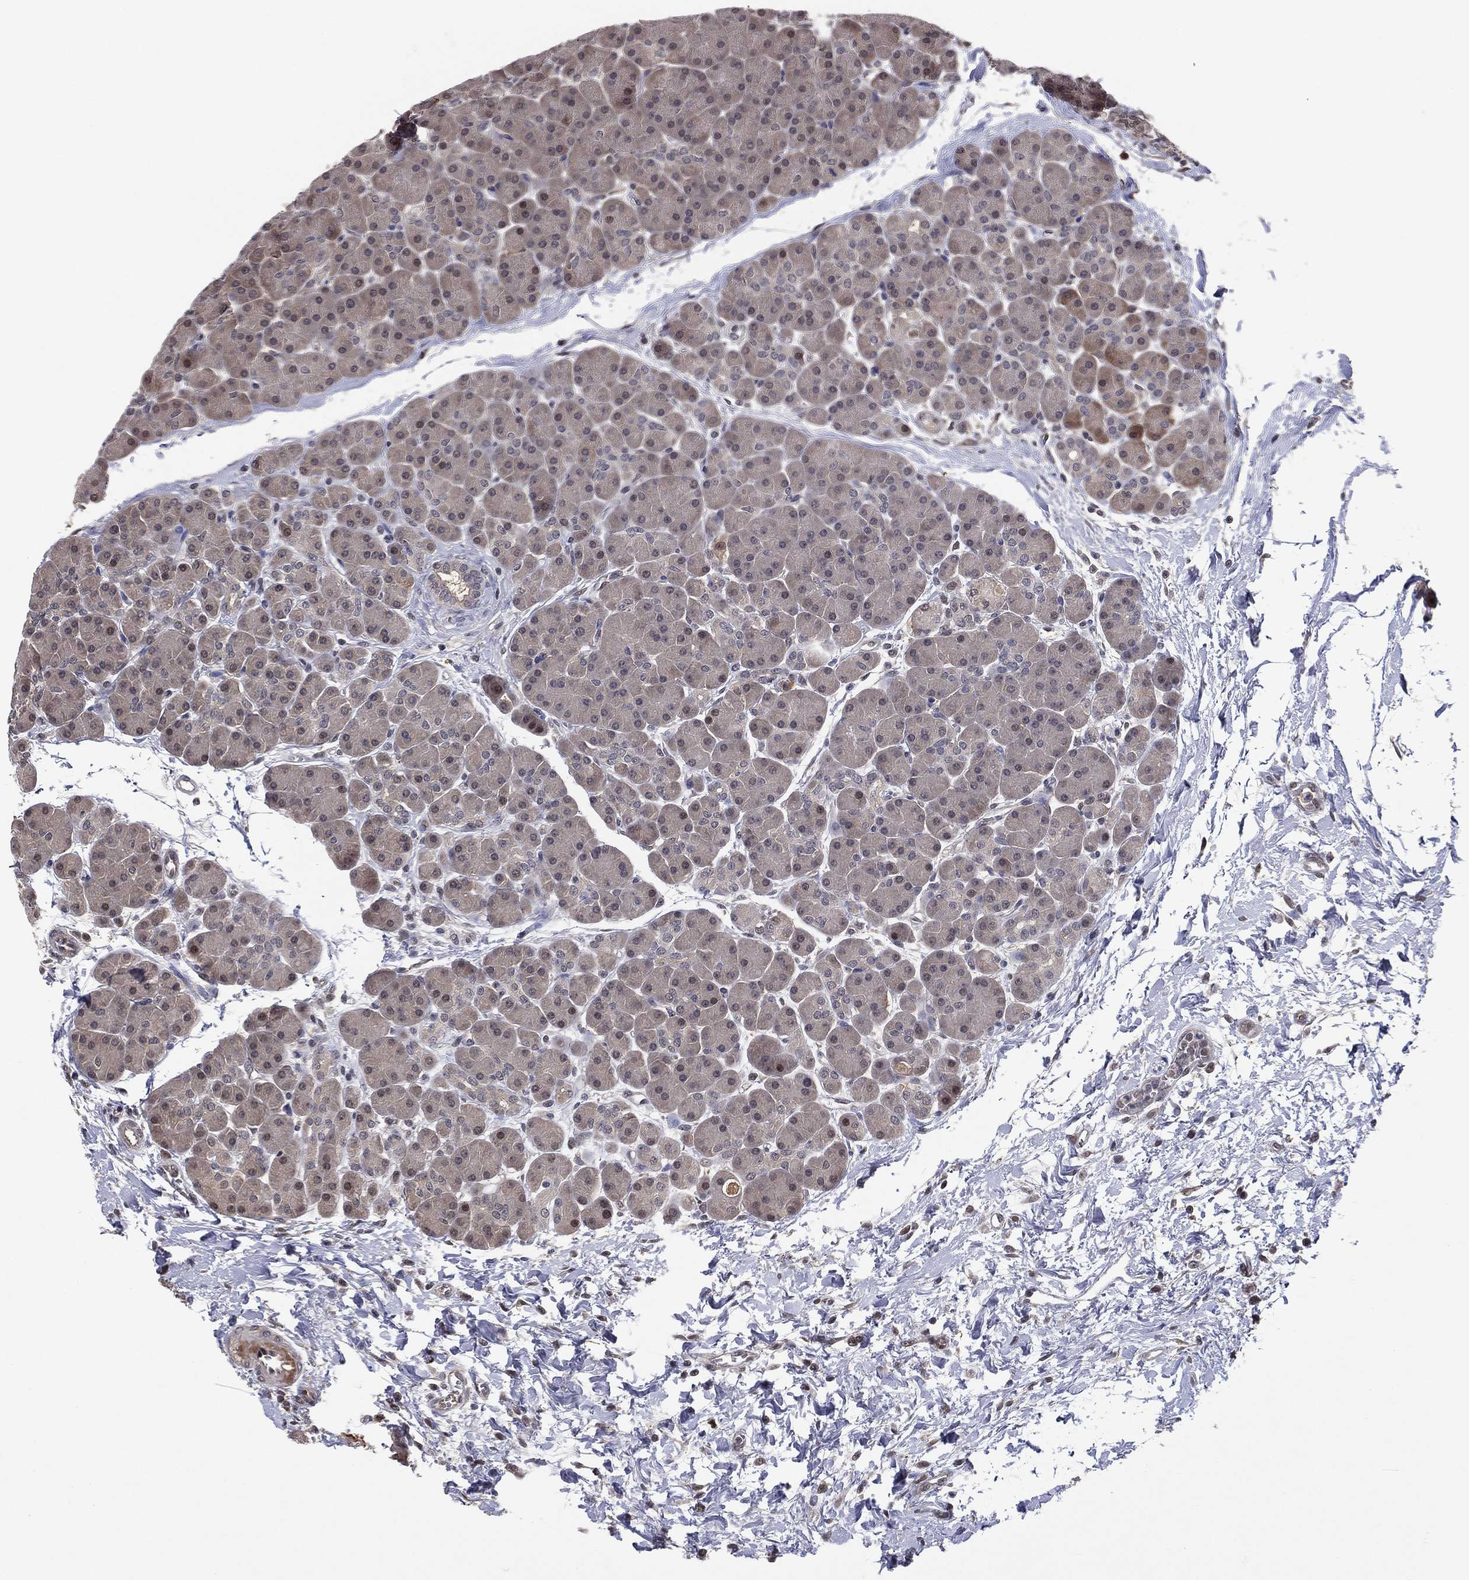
{"staining": {"intensity": "weak", "quantity": "25%-75%", "location": "cytoplasmic/membranous"}, "tissue": "pancreas", "cell_type": "Exocrine glandular cells", "image_type": "normal", "snomed": [{"axis": "morphology", "description": "Normal tissue, NOS"}, {"axis": "topography", "description": "Pancreas"}], "caption": "Immunohistochemical staining of normal human pancreas reveals weak cytoplasmic/membranous protein expression in about 25%-75% of exocrine glandular cells. Immunohistochemistry (ihc) stains the protein in brown and the nuclei are stained blue.", "gene": "ICOSLG", "patient": {"sex": "female", "age": 44}}